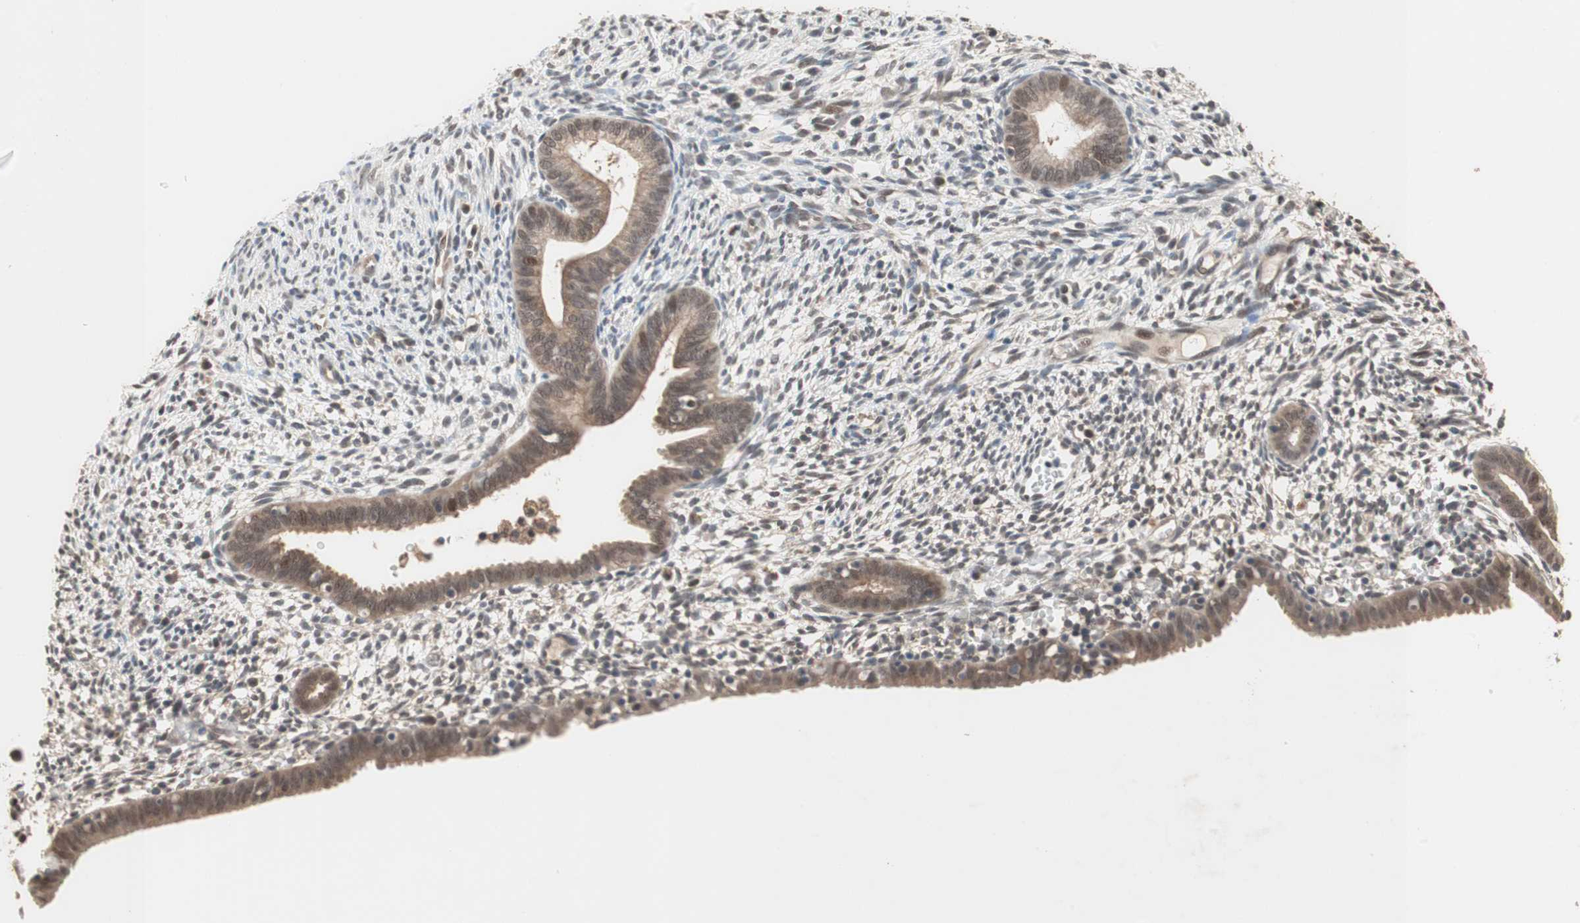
{"staining": {"intensity": "moderate", "quantity": ">75%", "location": "cytoplasmic/membranous,nuclear"}, "tissue": "endometrium", "cell_type": "Cells in endometrial stroma", "image_type": "normal", "snomed": [{"axis": "morphology", "description": "Normal tissue, NOS"}, {"axis": "morphology", "description": "Atrophy, NOS"}, {"axis": "topography", "description": "Uterus"}, {"axis": "topography", "description": "Endometrium"}], "caption": "Endometrium stained with a brown dye displays moderate cytoplasmic/membranous,nuclear positive expression in approximately >75% of cells in endometrial stroma.", "gene": "GART", "patient": {"sex": "female", "age": 68}}